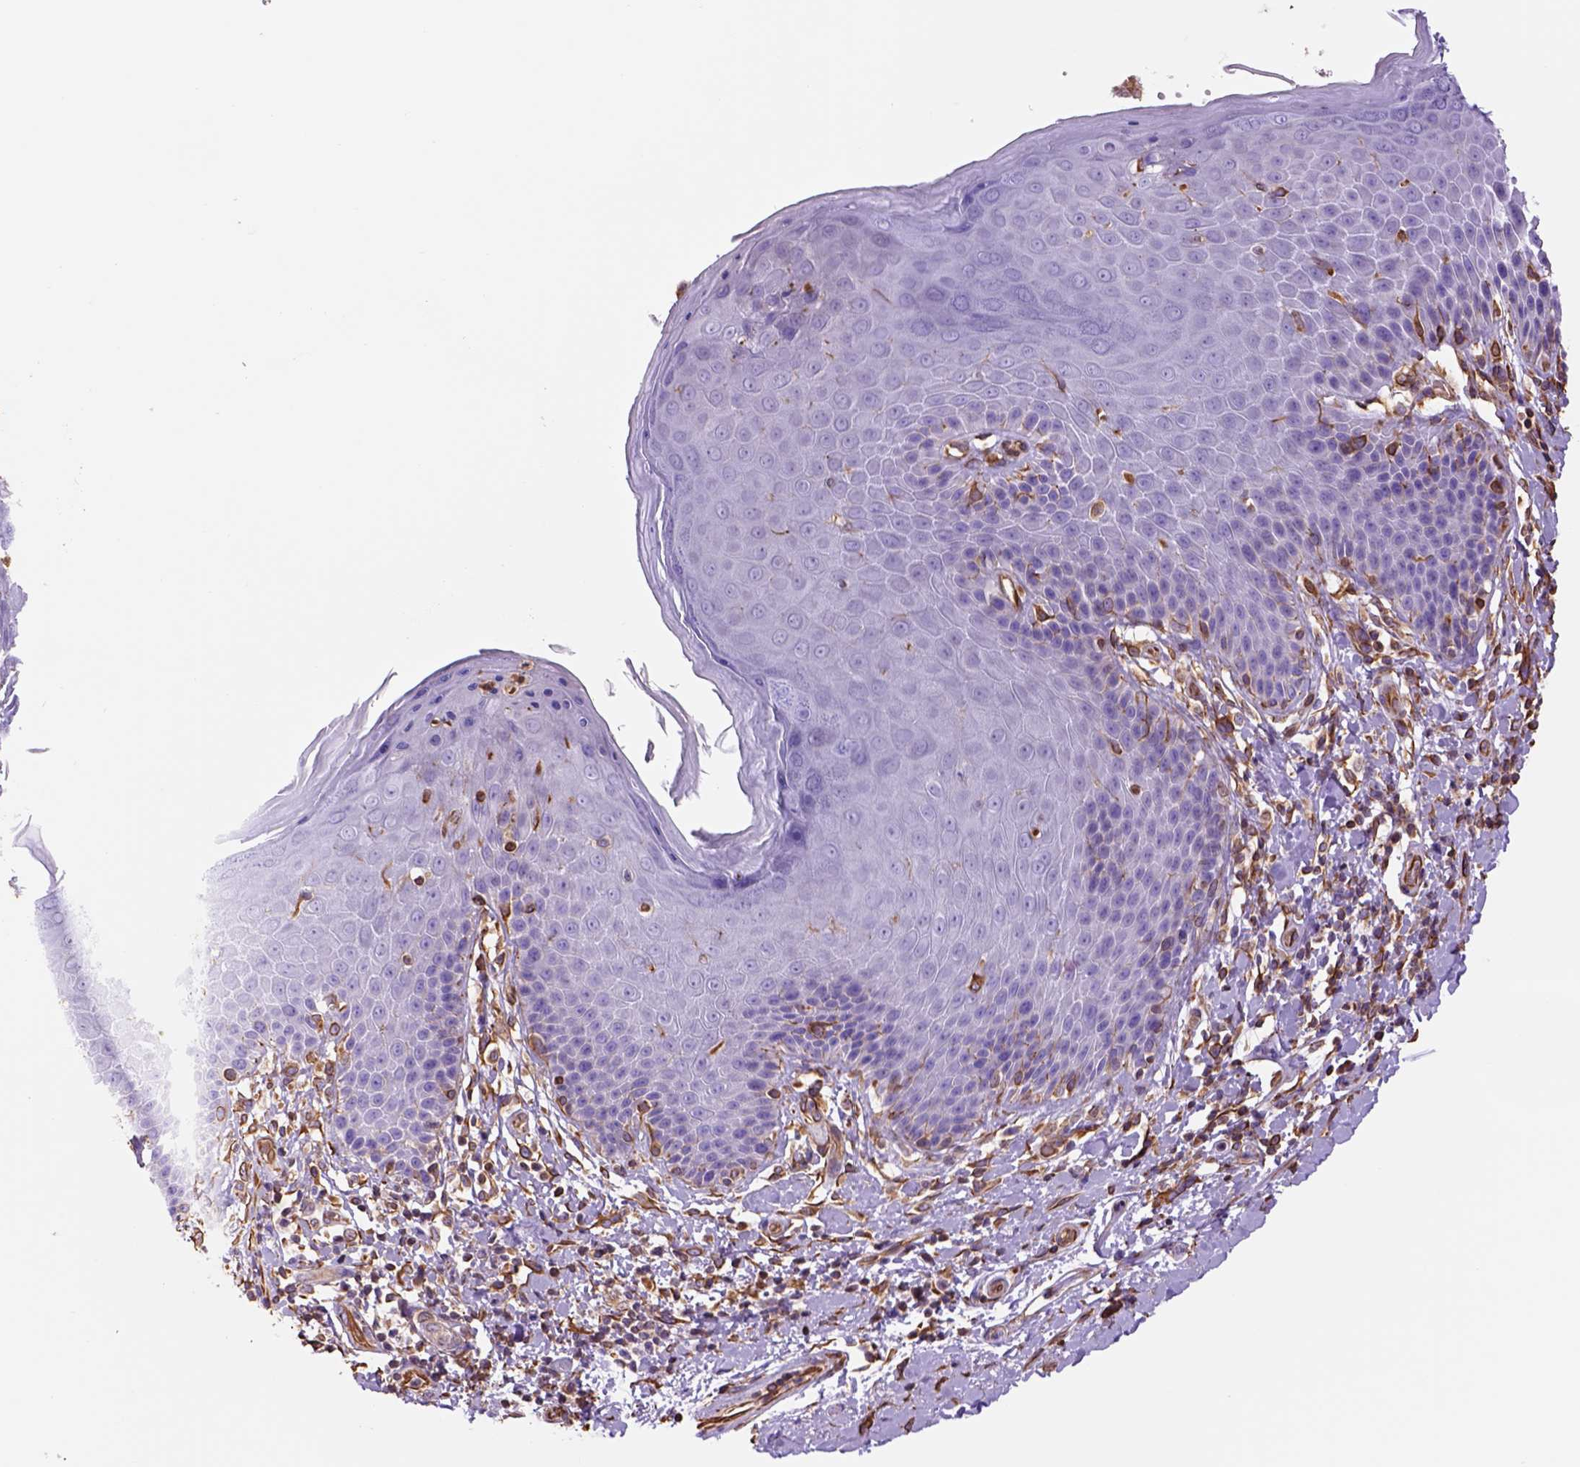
{"staining": {"intensity": "strong", "quantity": "<25%", "location": "cytoplasmic/membranous"}, "tissue": "skin", "cell_type": "Epidermal cells", "image_type": "normal", "snomed": [{"axis": "morphology", "description": "Normal tissue, NOS"}, {"axis": "topography", "description": "Anal"}, {"axis": "topography", "description": "Peripheral nerve tissue"}], "caption": "Skin stained for a protein shows strong cytoplasmic/membranous positivity in epidermal cells. Nuclei are stained in blue.", "gene": "ZZZ3", "patient": {"sex": "male", "age": 51}}